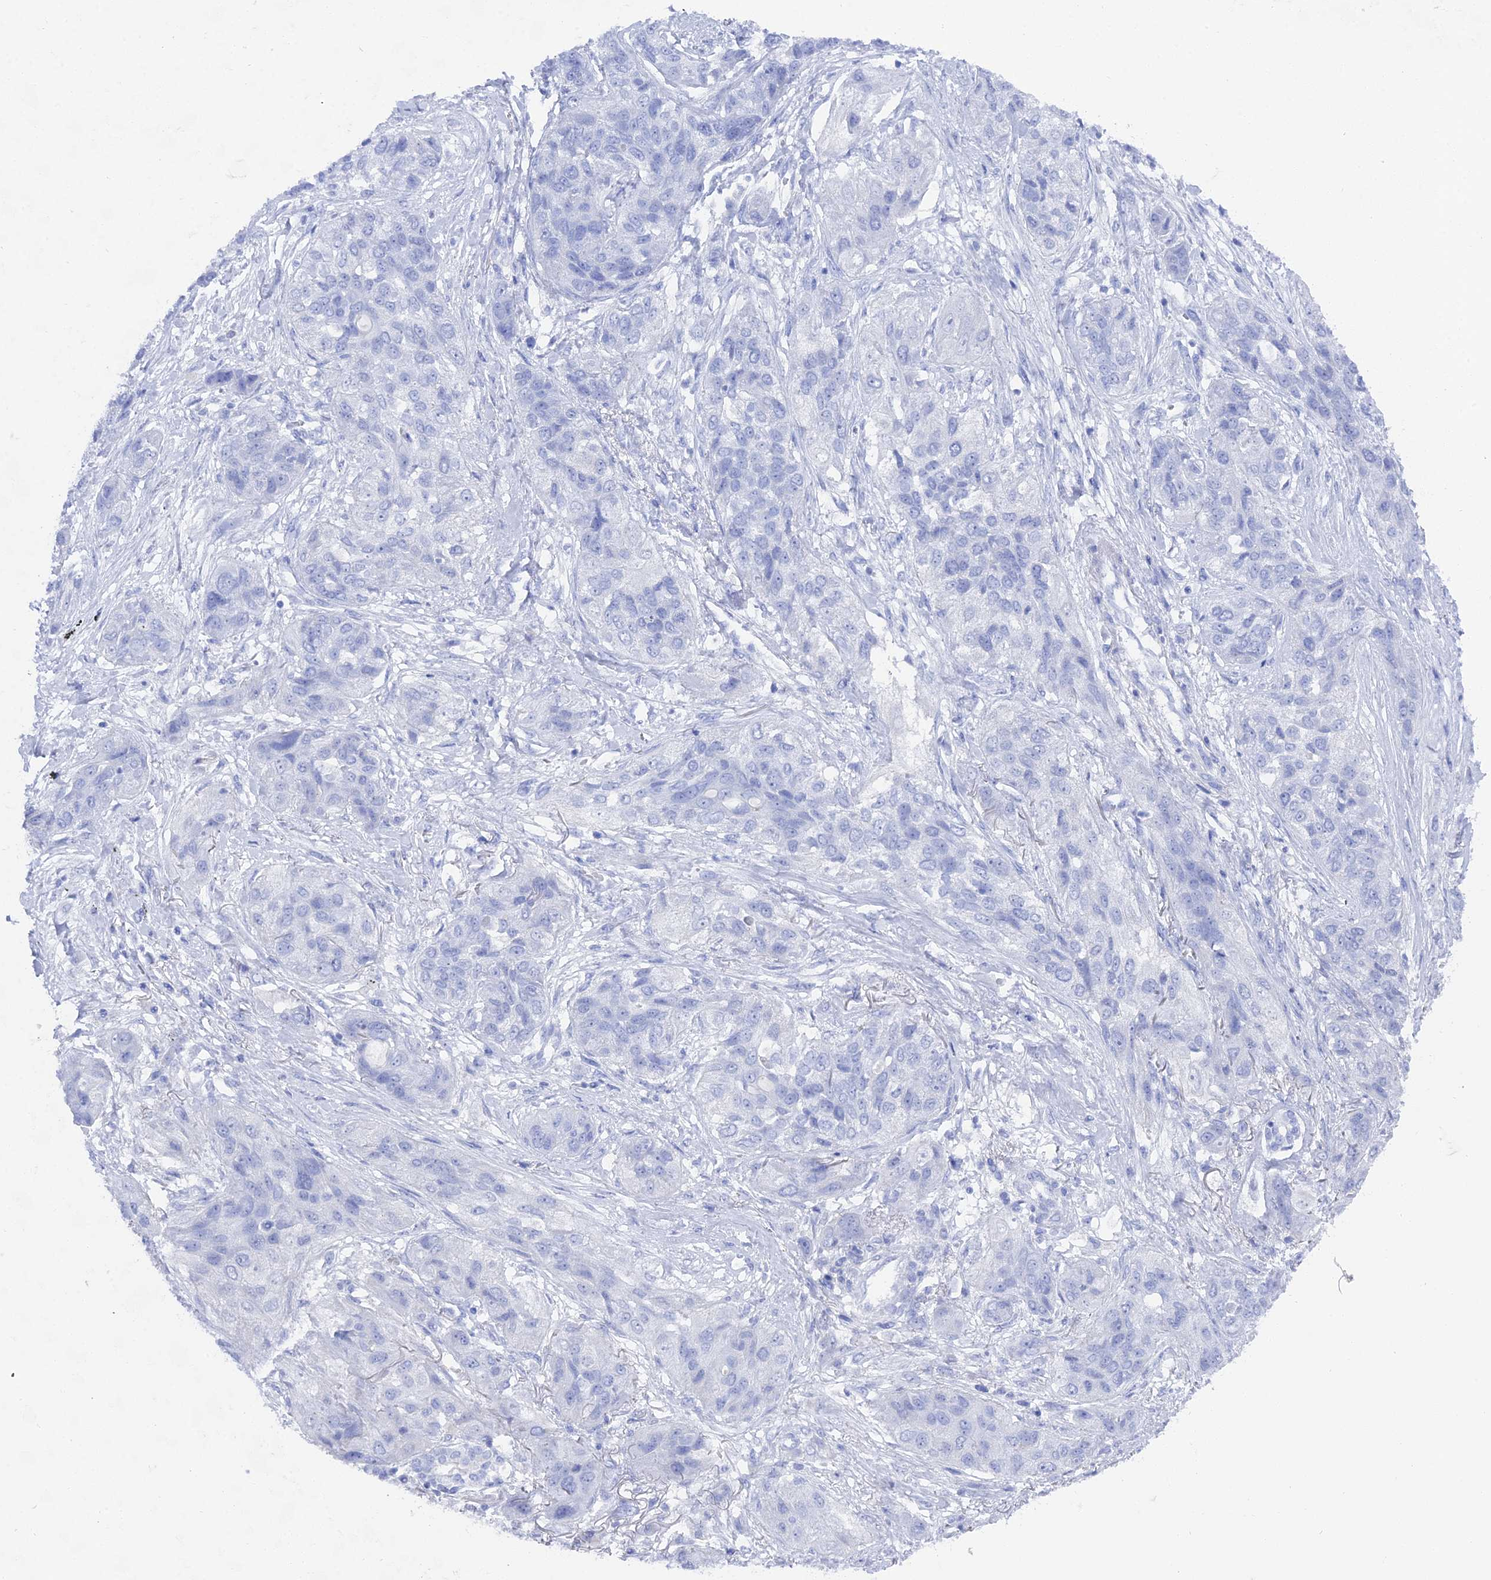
{"staining": {"intensity": "negative", "quantity": "none", "location": "none"}, "tissue": "lung cancer", "cell_type": "Tumor cells", "image_type": "cancer", "snomed": [{"axis": "morphology", "description": "Squamous cell carcinoma, NOS"}, {"axis": "topography", "description": "Lung"}], "caption": "Tumor cells are negative for brown protein staining in squamous cell carcinoma (lung).", "gene": "ENPP3", "patient": {"sex": "female", "age": 70}}